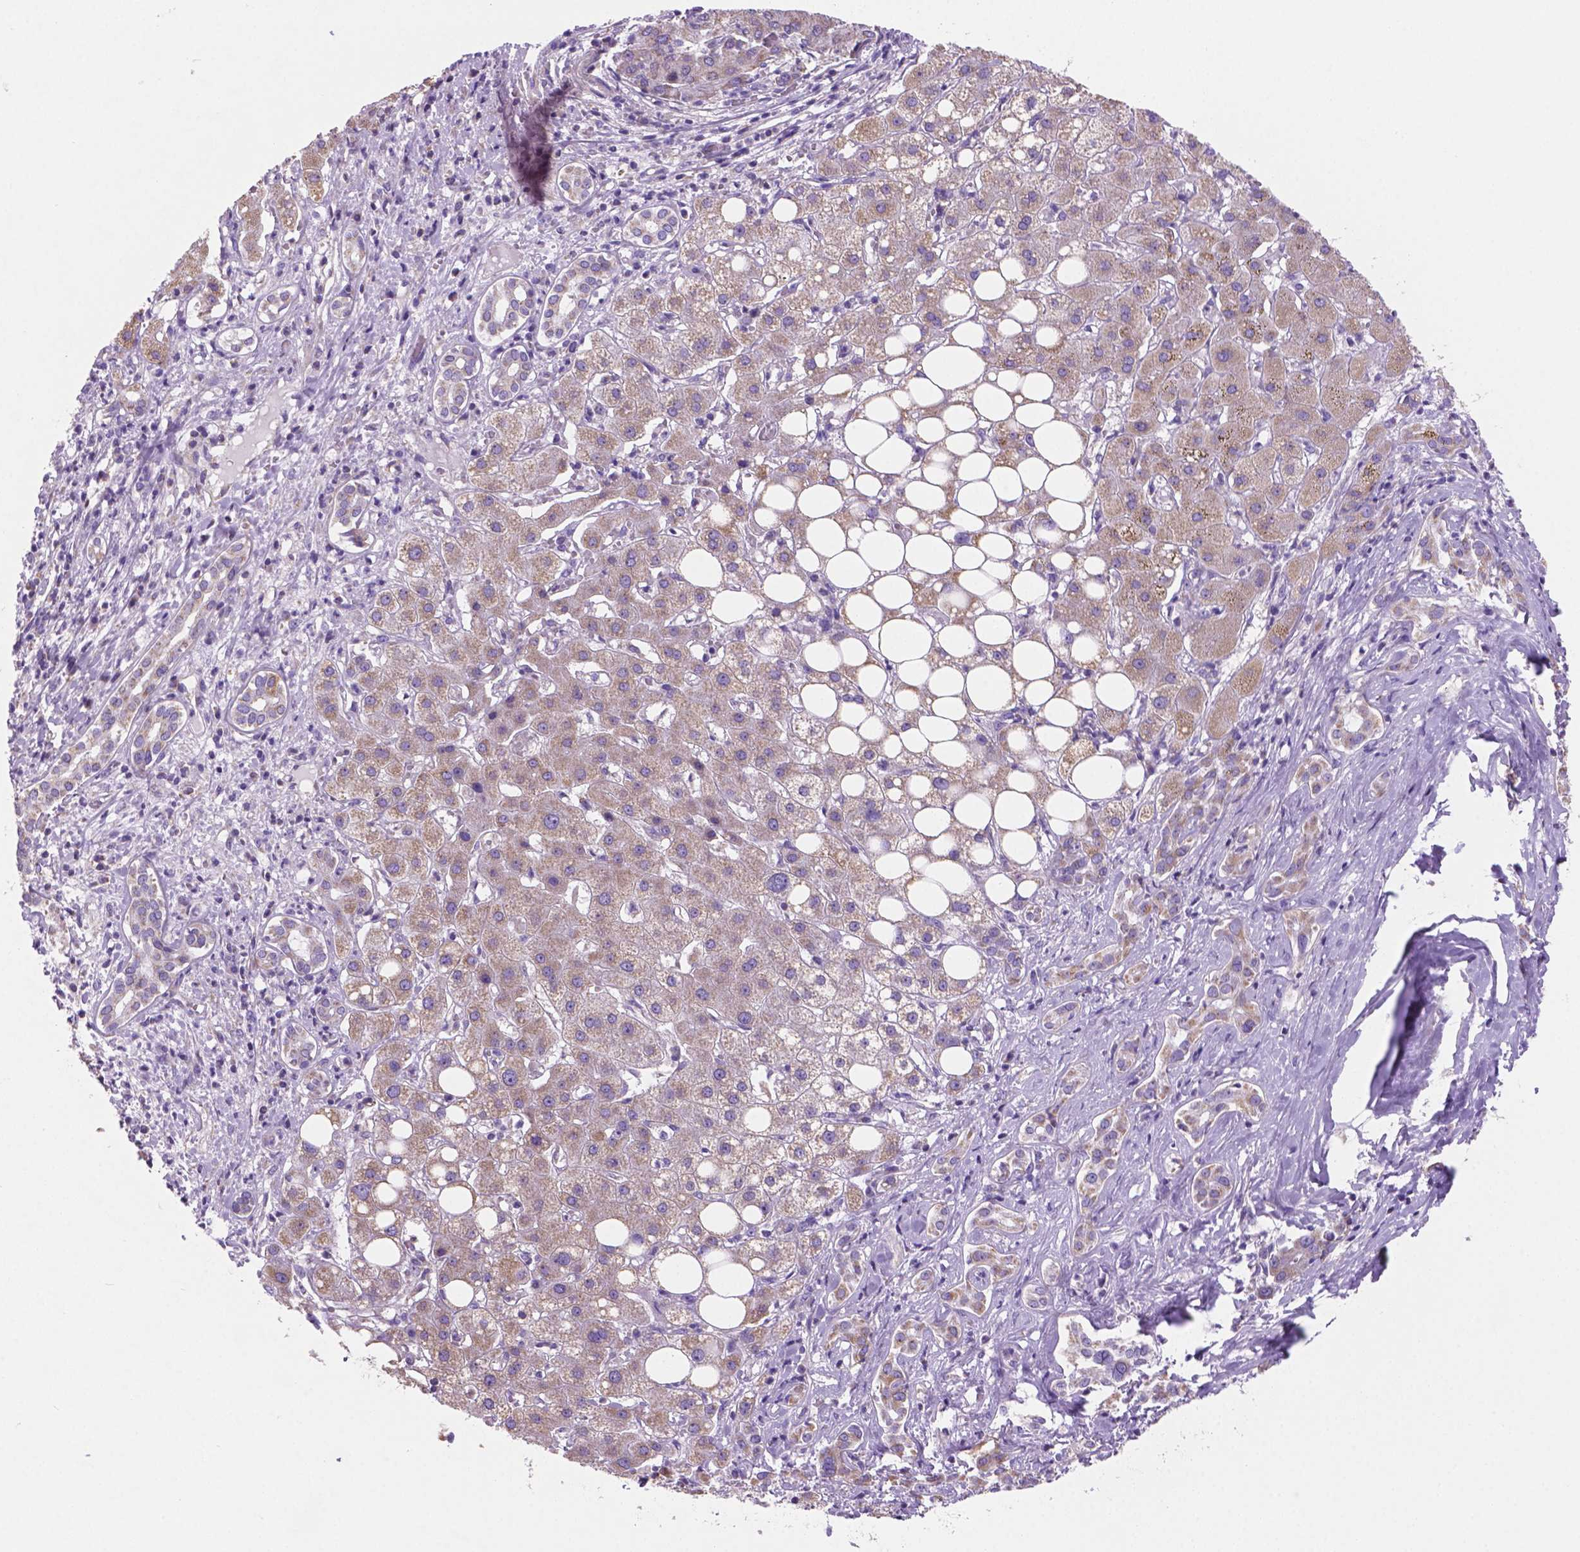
{"staining": {"intensity": "weak", "quantity": "25%-75%", "location": "cytoplasmic/membranous"}, "tissue": "liver cancer", "cell_type": "Tumor cells", "image_type": "cancer", "snomed": [{"axis": "morphology", "description": "Carcinoma, Hepatocellular, NOS"}, {"axis": "topography", "description": "Liver"}], "caption": "About 25%-75% of tumor cells in human hepatocellular carcinoma (liver) reveal weak cytoplasmic/membranous protein positivity as visualized by brown immunohistochemical staining.", "gene": "CSPG5", "patient": {"sex": "male", "age": 65}}